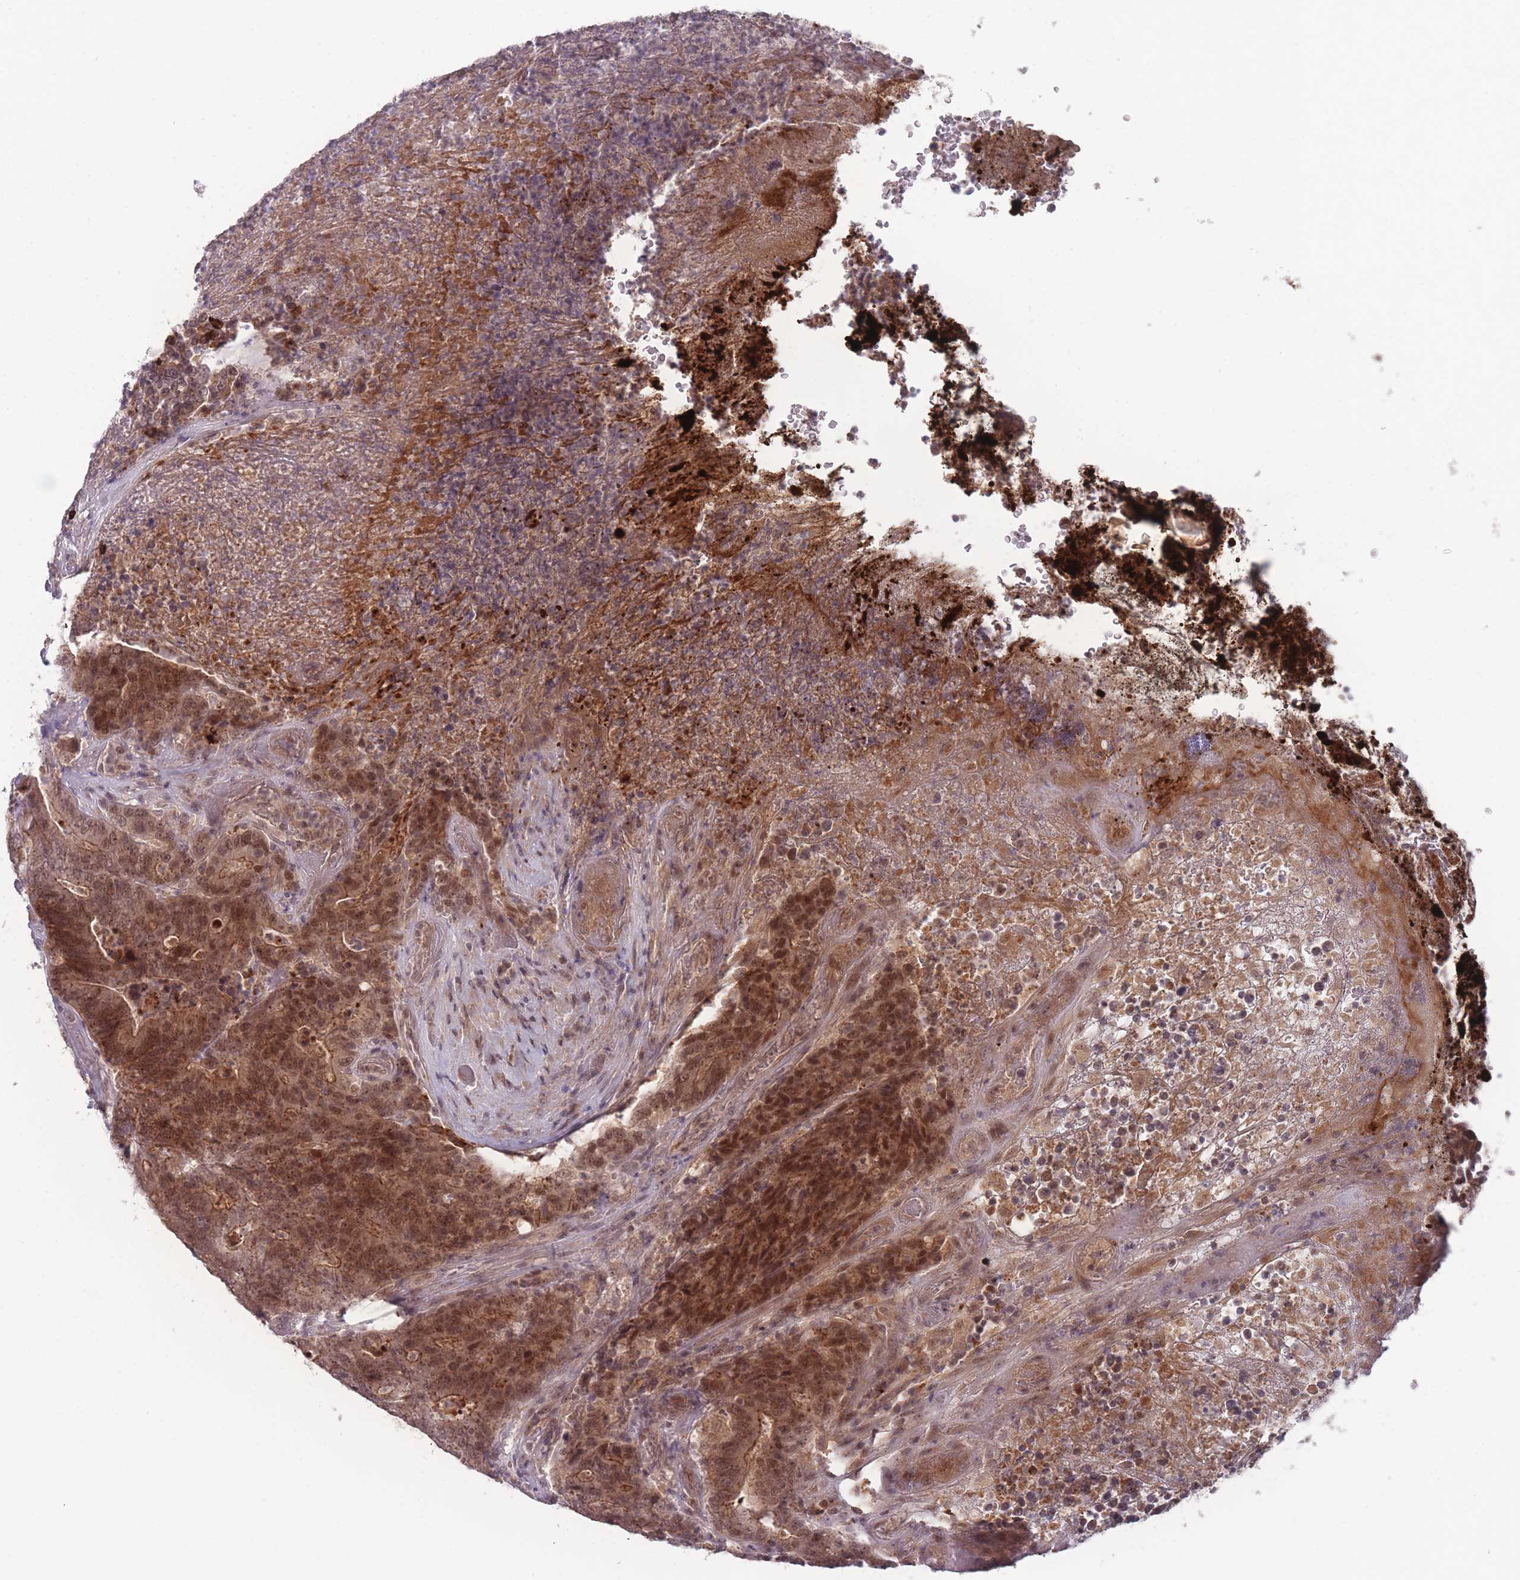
{"staining": {"intensity": "moderate", "quantity": ">75%", "location": "cytoplasmic/membranous,nuclear"}, "tissue": "colorectal cancer", "cell_type": "Tumor cells", "image_type": "cancer", "snomed": [{"axis": "morphology", "description": "Adenocarcinoma, NOS"}, {"axis": "topography", "description": "Colon"}], "caption": "The histopathology image exhibits a brown stain indicating the presence of a protein in the cytoplasmic/membranous and nuclear of tumor cells in colorectal cancer. (IHC, brightfield microscopy, high magnification).", "gene": "TMEM232", "patient": {"sex": "female", "age": 75}}